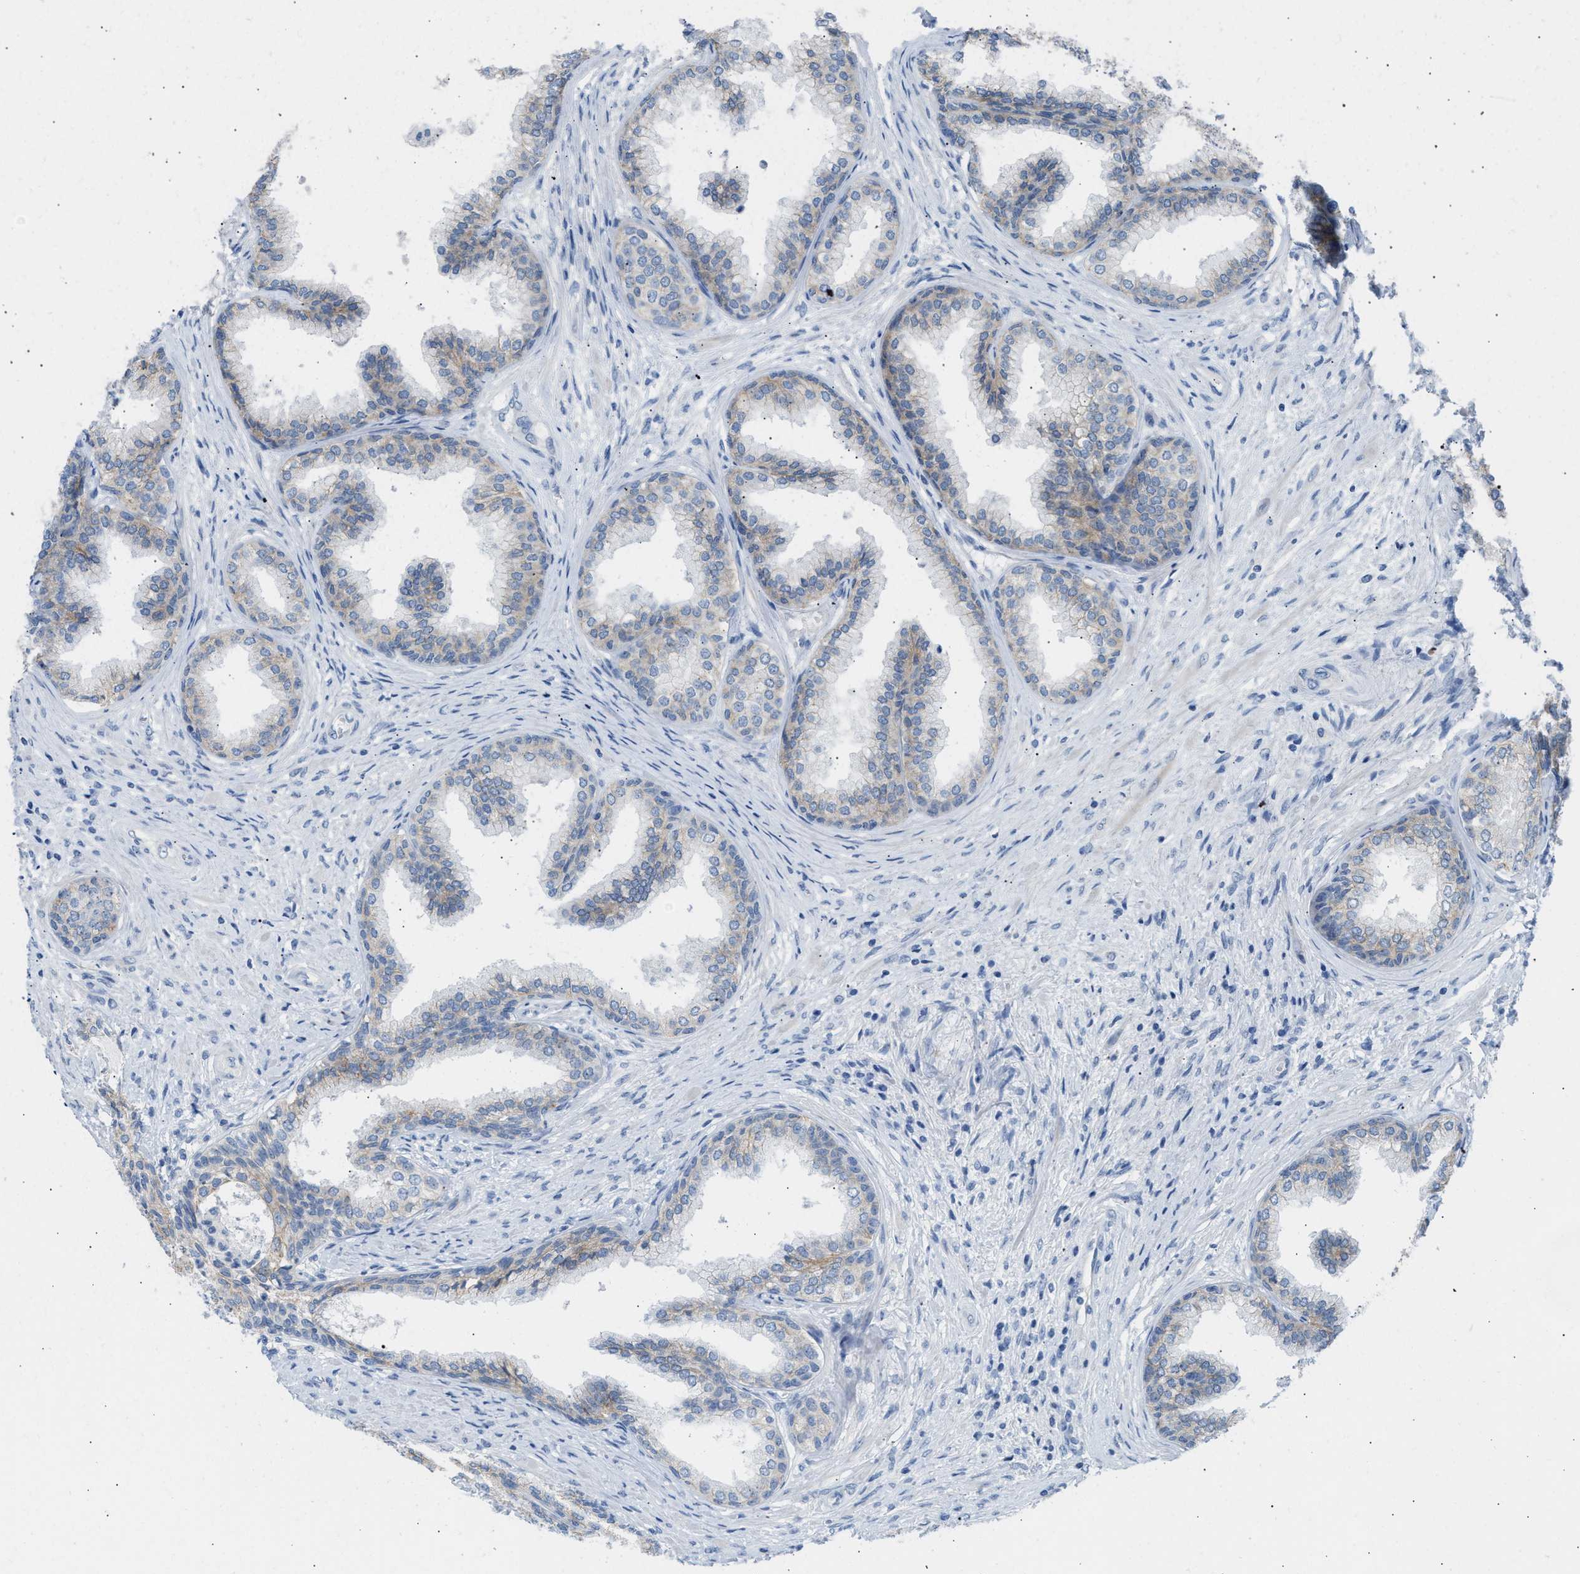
{"staining": {"intensity": "weak", "quantity": "25%-75%", "location": "cytoplasmic/membranous"}, "tissue": "prostate", "cell_type": "Glandular cells", "image_type": "normal", "snomed": [{"axis": "morphology", "description": "Normal tissue, NOS"}, {"axis": "topography", "description": "Prostate"}], "caption": "A low amount of weak cytoplasmic/membranous positivity is present in about 25%-75% of glandular cells in normal prostate.", "gene": "ERBB2", "patient": {"sex": "male", "age": 76}}